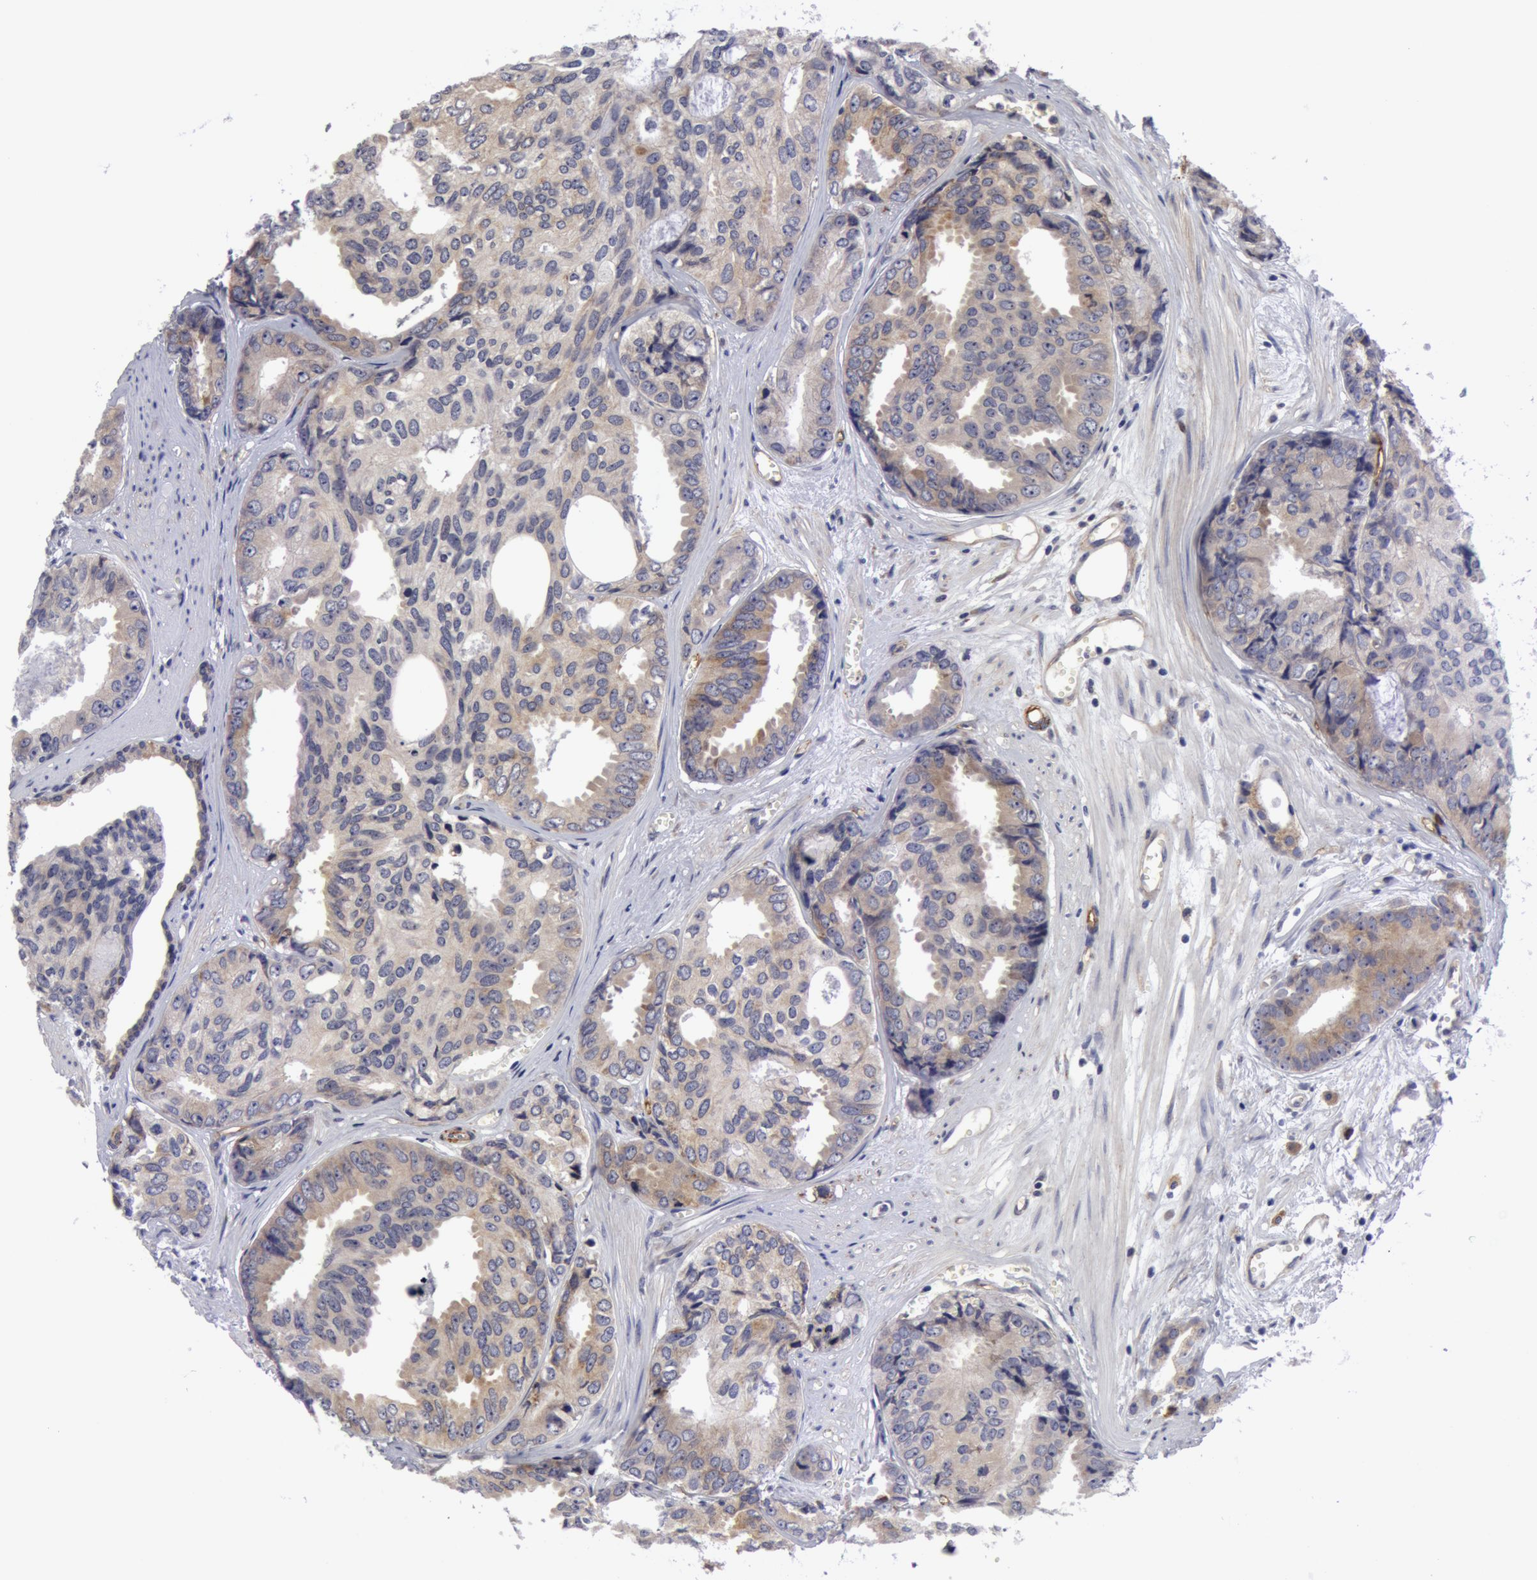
{"staining": {"intensity": "weak", "quantity": "25%-75%", "location": "cytoplasmic/membranous"}, "tissue": "prostate cancer", "cell_type": "Tumor cells", "image_type": "cancer", "snomed": [{"axis": "morphology", "description": "Adenocarcinoma, High grade"}, {"axis": "topography", "description": "Prostate"}], "caption": "Immunohistochemistry micrograph of neoplastic tissue: human prostate high-grade adenocarcinoma stained using immunohistochemistry shows low levels of weak protein expression localized specifically in the cytoplasmic/membranous of tumor cells, appearing as a cytoplasmic/membranous brown color.", "gene": "IL23A", "patient": {"sex": "male", "age": 56}}